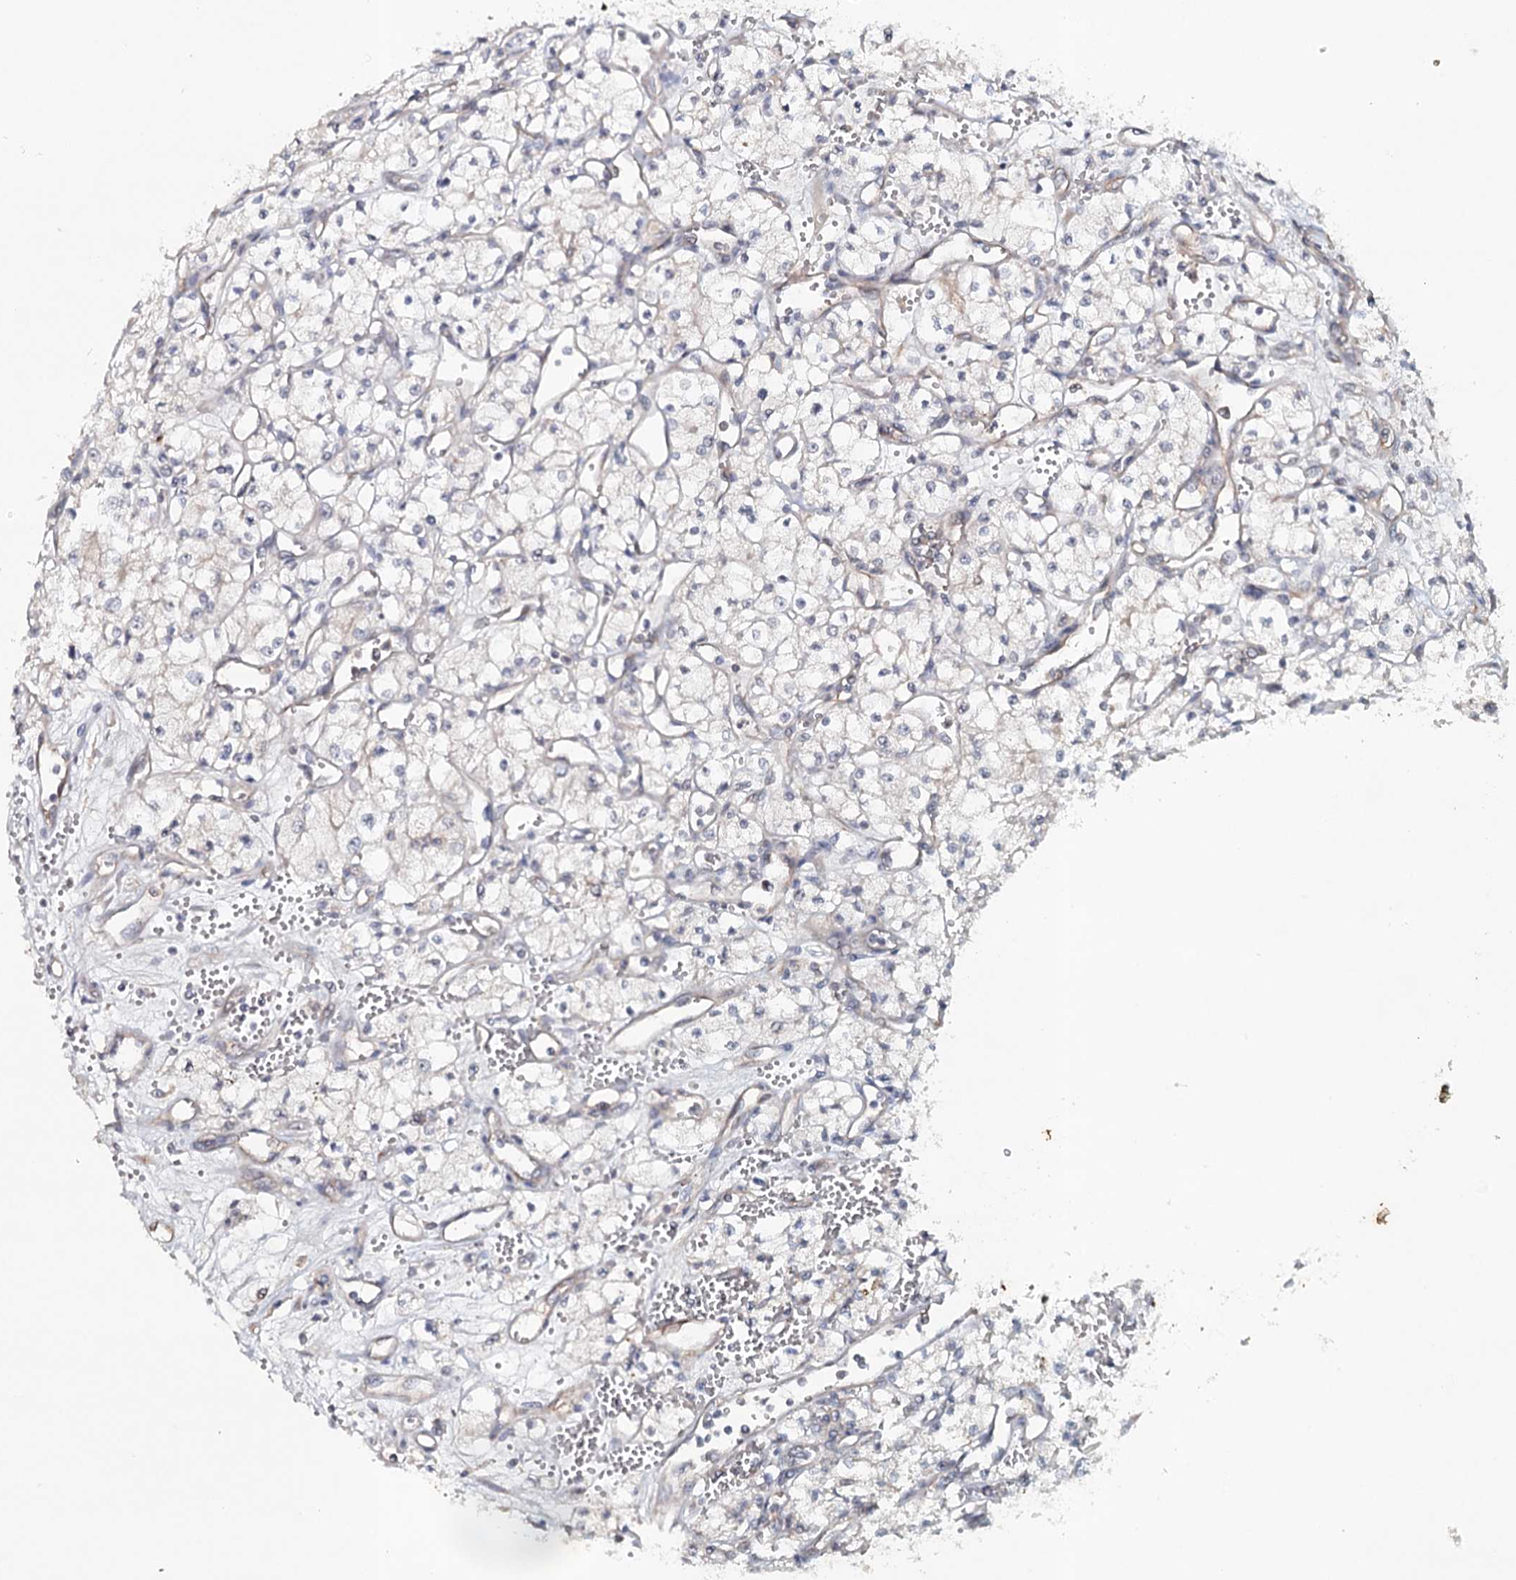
{"staining": {"intensity": "negative", "quantity": "none", "location": "none"}, "tissue": "renal cancer", "cell_type": "Tumor cells", "image_type": "cancer", "snomed": [{"axis": "morphology", "description": "Adenocarcinoma, NOS"}, {"axis": "topography", "description": "Kidney"}], "caption": "Tumor cells show no significant staining in renal adenocarcinoma. (DAB immunohistochemistry (IHC) with hematoxylin counter stain).", "gene": "SYNPO", "patient": {"sex": "male", "age": 59}}